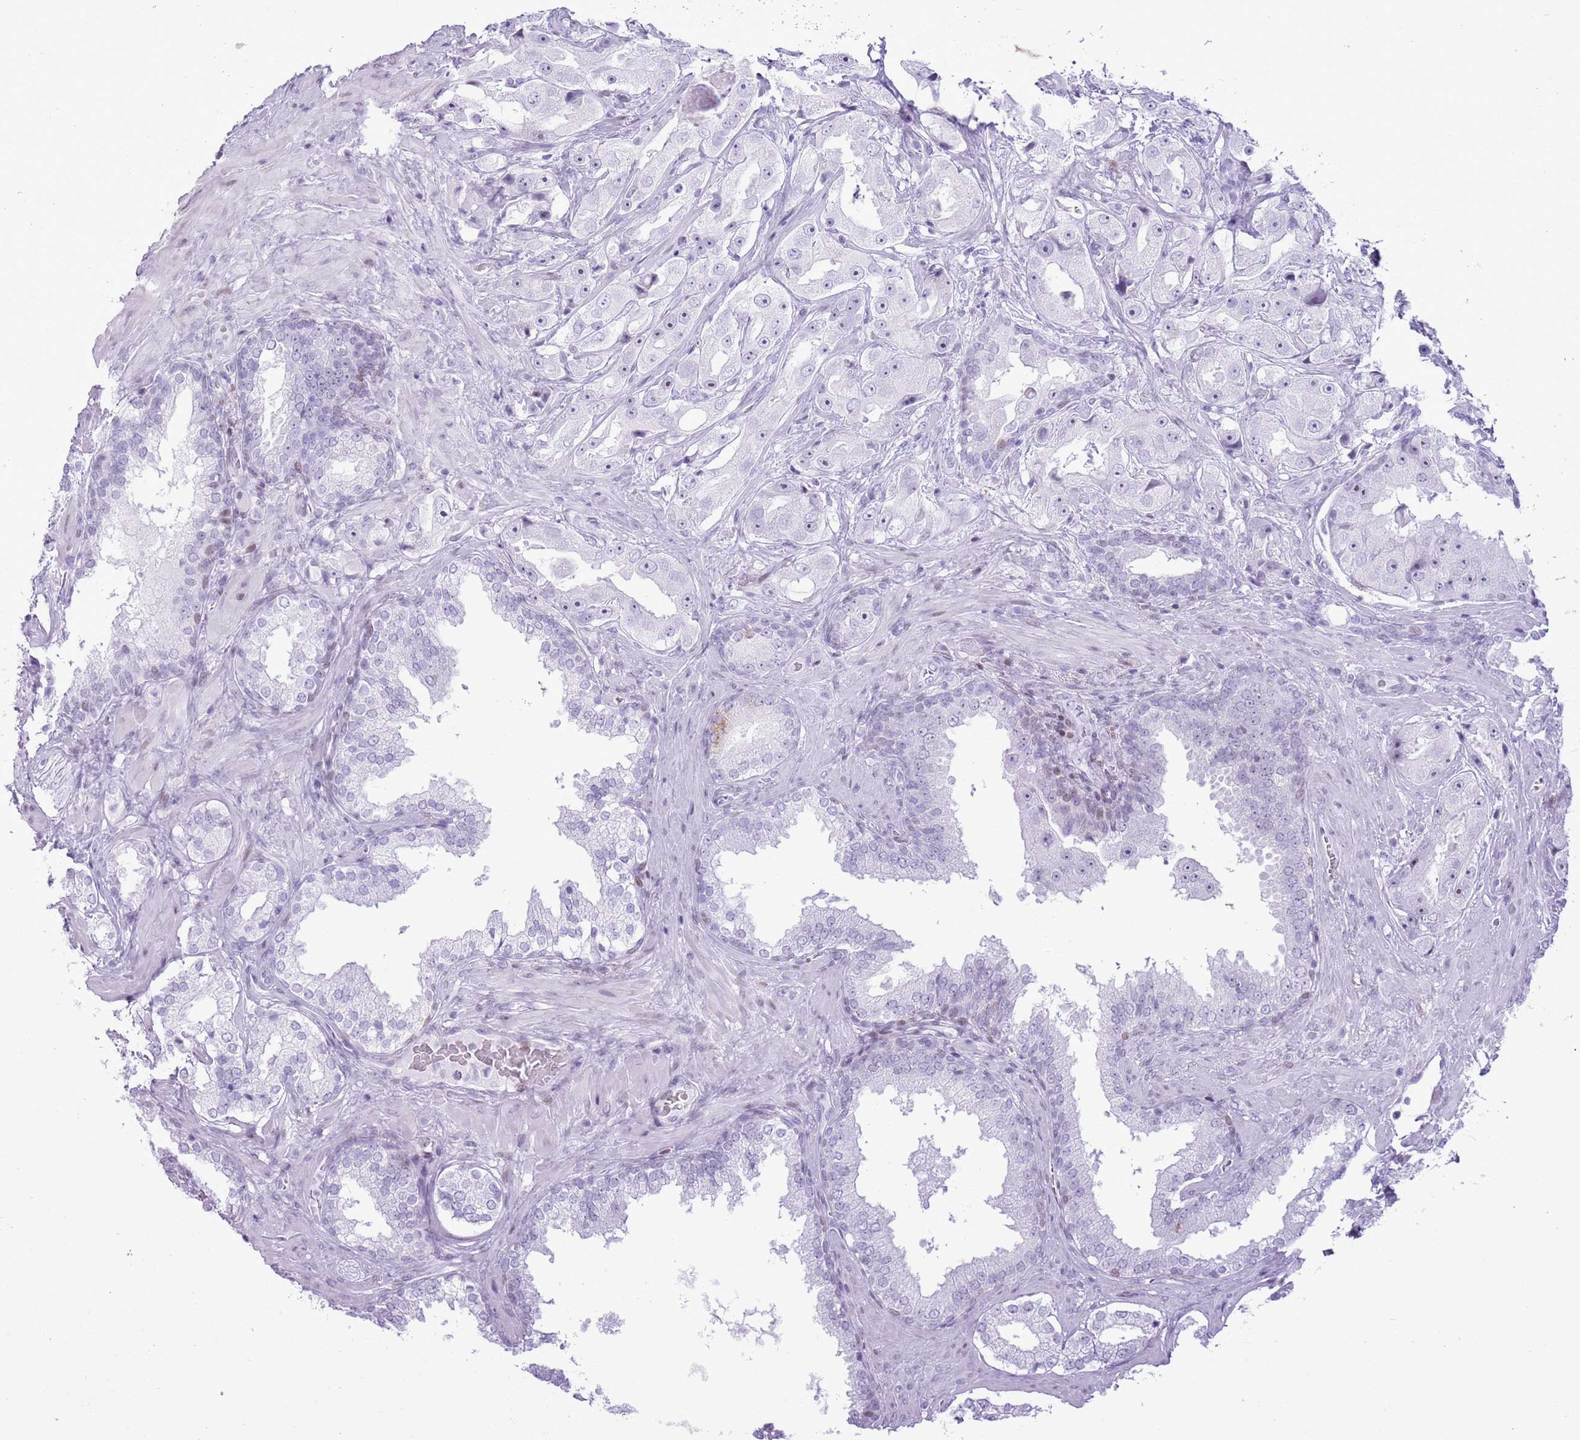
{"staining": {"intensity": "negative", "quantity": "none", "location": "none"}, "tissue": "prostate cancer", "cell_type": "Tumor cells", "image_type": "cancer", "snomed": [{"axis": "morphology", "description": "Adenocarcinoma, High grade"}, {"axis": "topography", "description": "Prostate"}], "caption": "Protein analysis of prostate cancer (high-grade adenocarcinoma) displays no significant staining in tumor cells. (Stains: DAB (3,3'-diaminobenzidine) immunohistochemistry with hematoxylin counter stain, Microscopy: brightfield microscopy at high magnification).", "gene": "ASIP", "patient": {"sex": "male", "age": 73}}